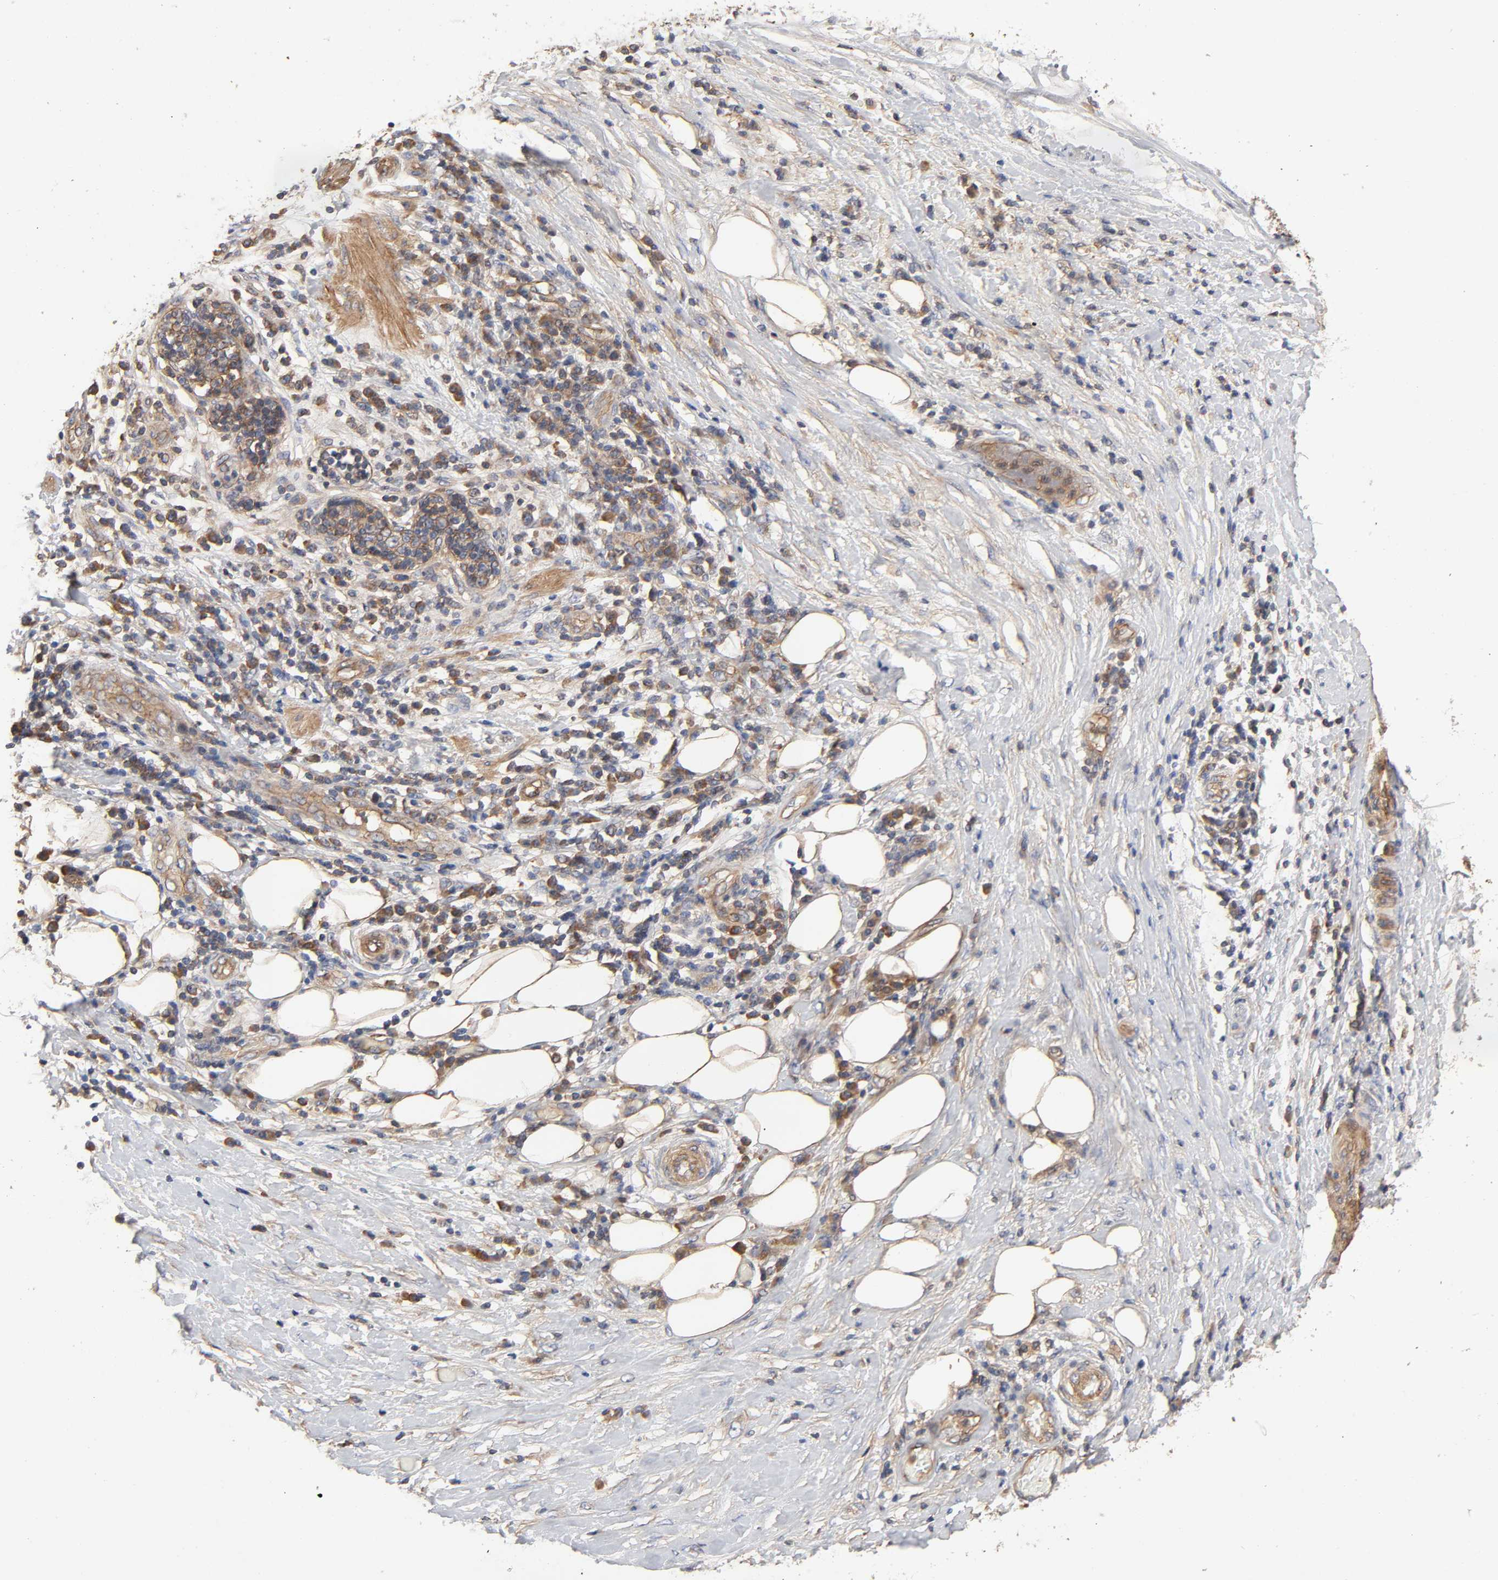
{"staining": {"intensity": "weak", "quantity": "25%-75%", "location": "cytoplasmic/membranous"}, "tissue": "lung cancer", "cell_type": "Tumor cells", "image_type": "cancer", "snomed": [{"axis": "morphology", "description": "Inflammation, NOS"}, {"axis": "morphology", "description": "Squamous cell carcinoma, NOS"}, {"axis": "topography", "description": "Lymph node"}, {"axis": "topography", "description": "Soft tissue"}, {"axis": "topography", "description": "Lung"}], "caption": "Brown immunohistochemical staining in lung squamous cell carcinoma demonstrates weak cytoplasmic/membranous expression in approximately 25%-75% of tumor cells.", "gene": "LAMTOR2", "patient": {"sex": "male", "age": 66}}